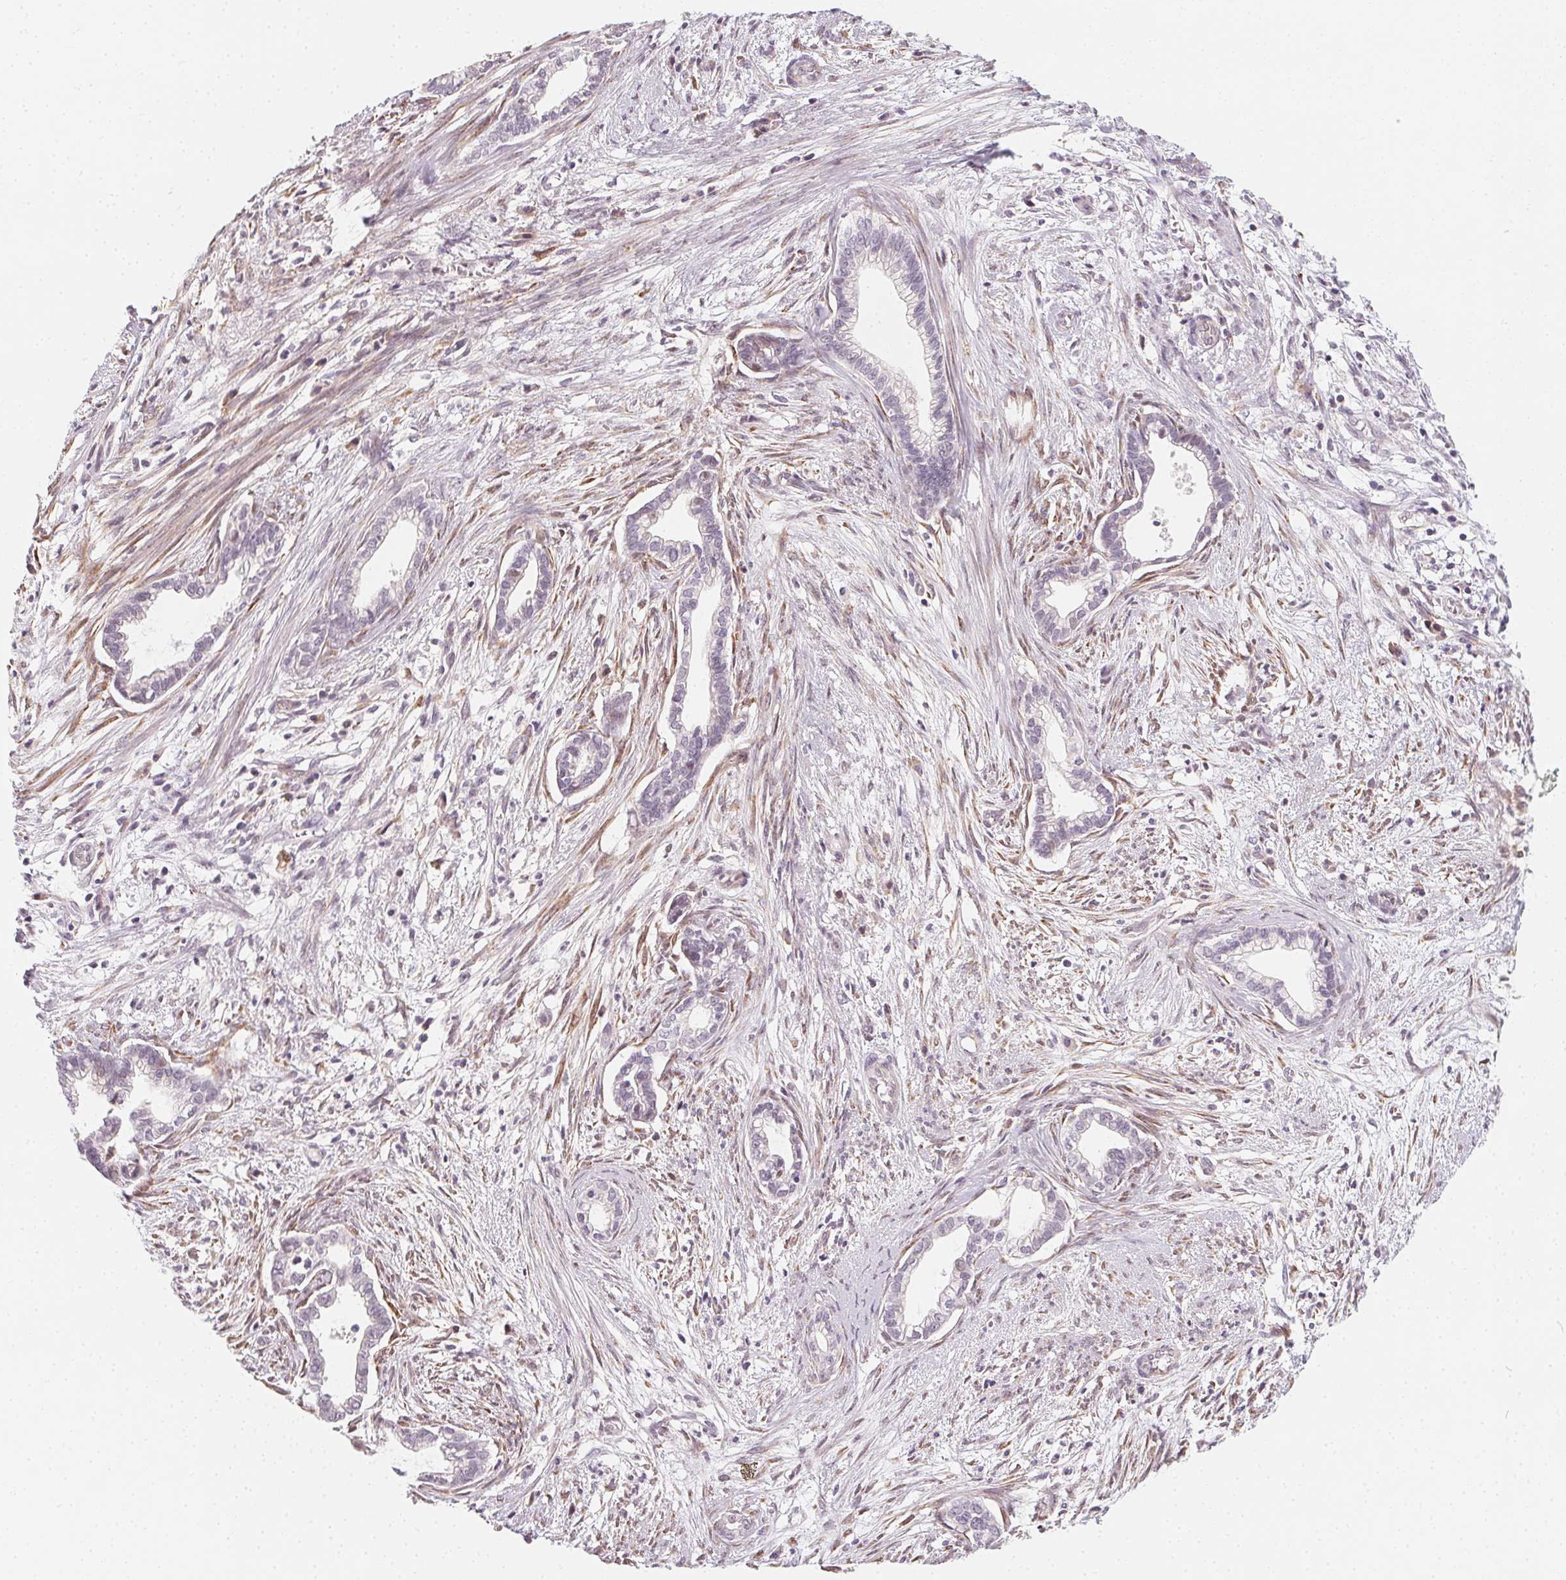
{"staining": {"intensity": "negative", "quantity": "none", "location": "none"}, "tissue": "cervical cancer", "cell_type": "Tumor cells", "image_type": "cancer", "snomed": [{"axis": "morphology", "description": "Adenocarcinoma, NOS"}, {"axis": "topography", "description": "Cervix"}], "caption": "IHC of human cervical adenocarcinoma exhibits no staining in tumor cells. (DAB (3,3'-diaminobenzidine) immunohistochemistry (IHC), high magnification).", "gene": "CCDC96", "patient": {"sex": "female", "age": 62}}